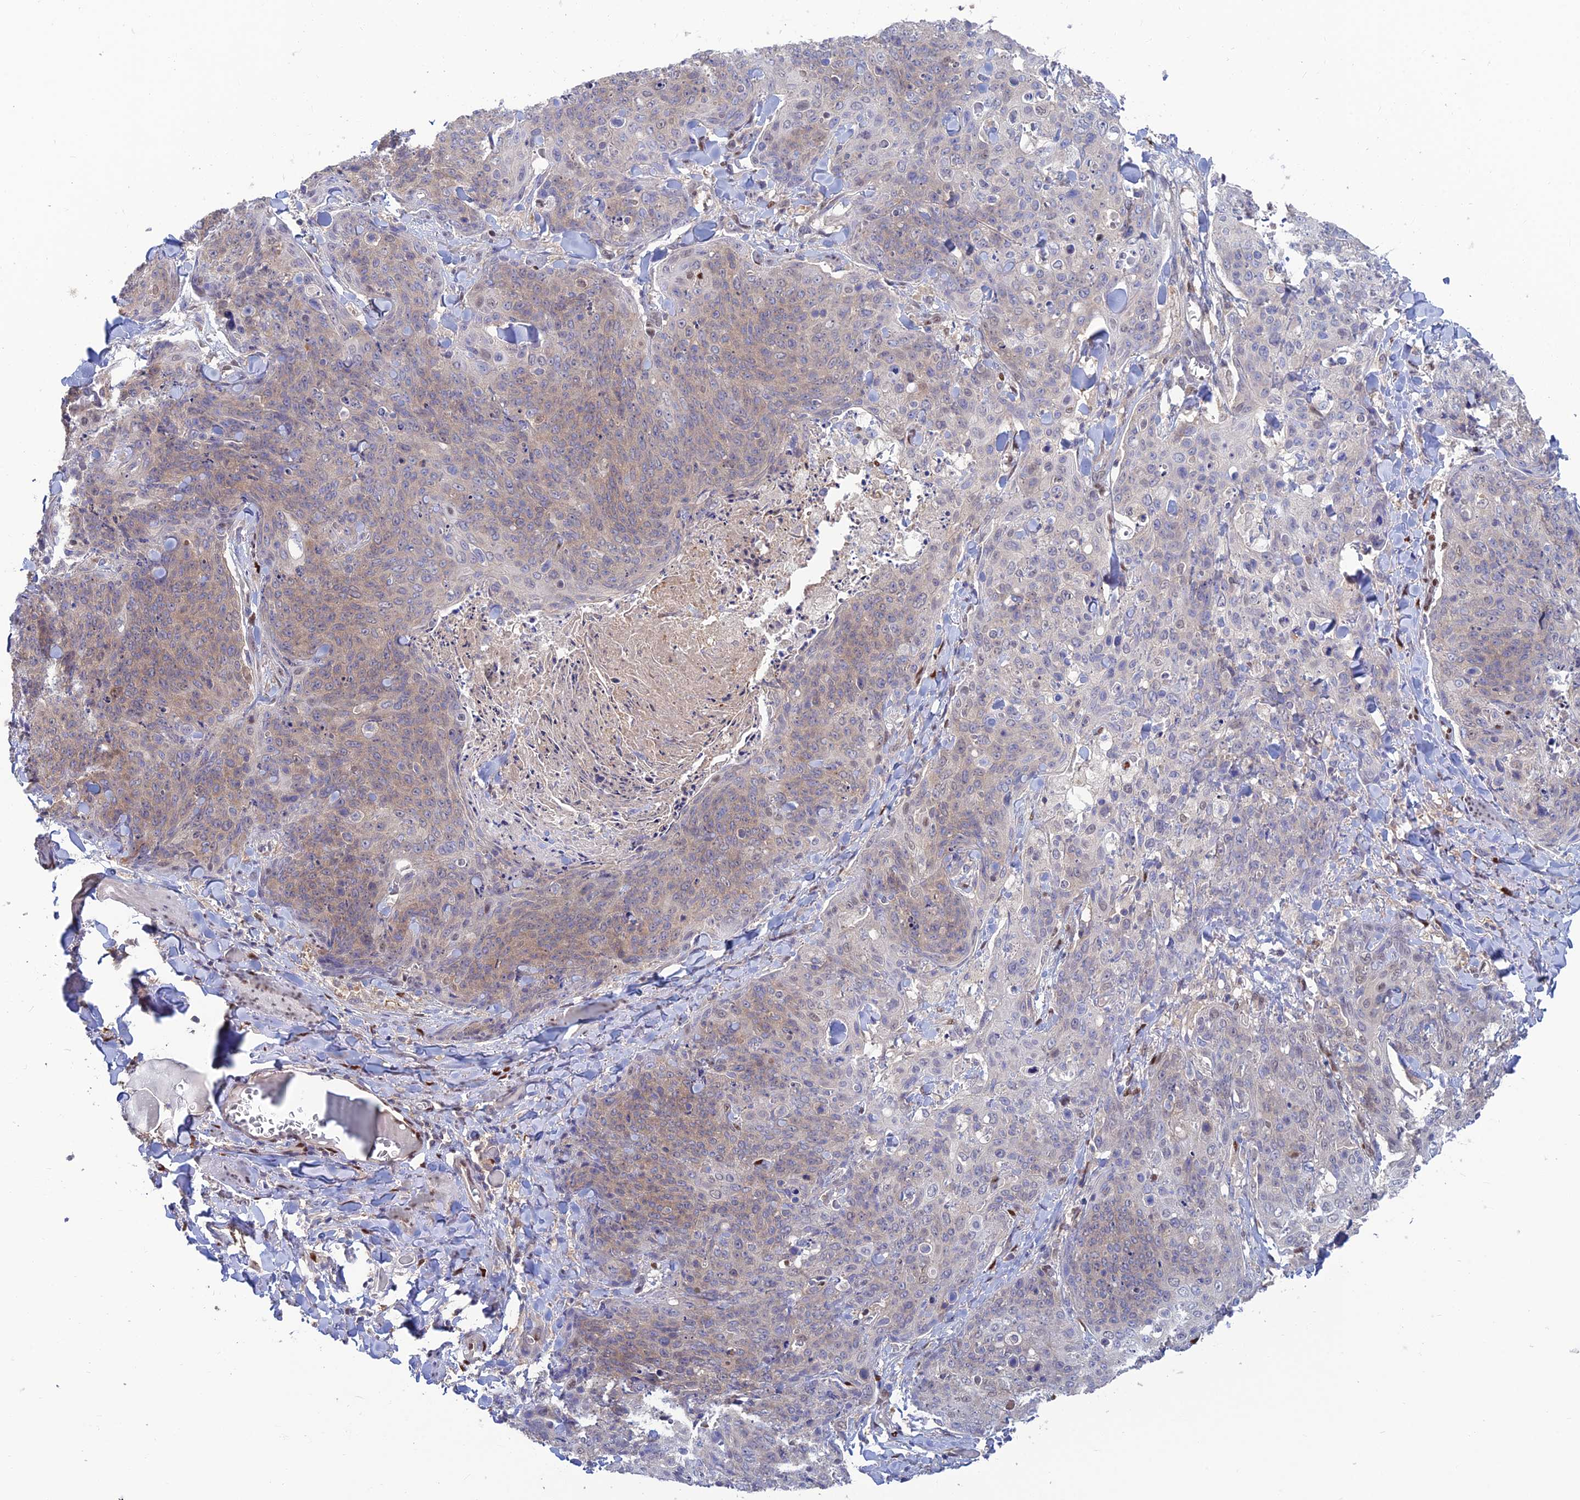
{"staining": {"intensity": "weak", "quantity": "25%-75%", "location": "cytoplasmic/membranous"}, "tissue": "skin cancer", "cell_type": "Tumor cells", "image_type": "cancer", "snomed": [{"axis": "morphology", "description": "Squamous cell carcinoma, NOS"}, {"axis": "topography", "description": "Skin"}, {"axis": "topography", "description": "Vulva"}], "caption": "Immunohistochemical staining of human squamous cell carcinoma (skin) shows low levels of weak cytoplasmic/membranous positivity in approximately 25%-75% of tumor cells. (Brightfield microscopy of DAB IHC at high magnification).", "gene": "DNPEP", "patient": {"sex": "female", "age": 85}}